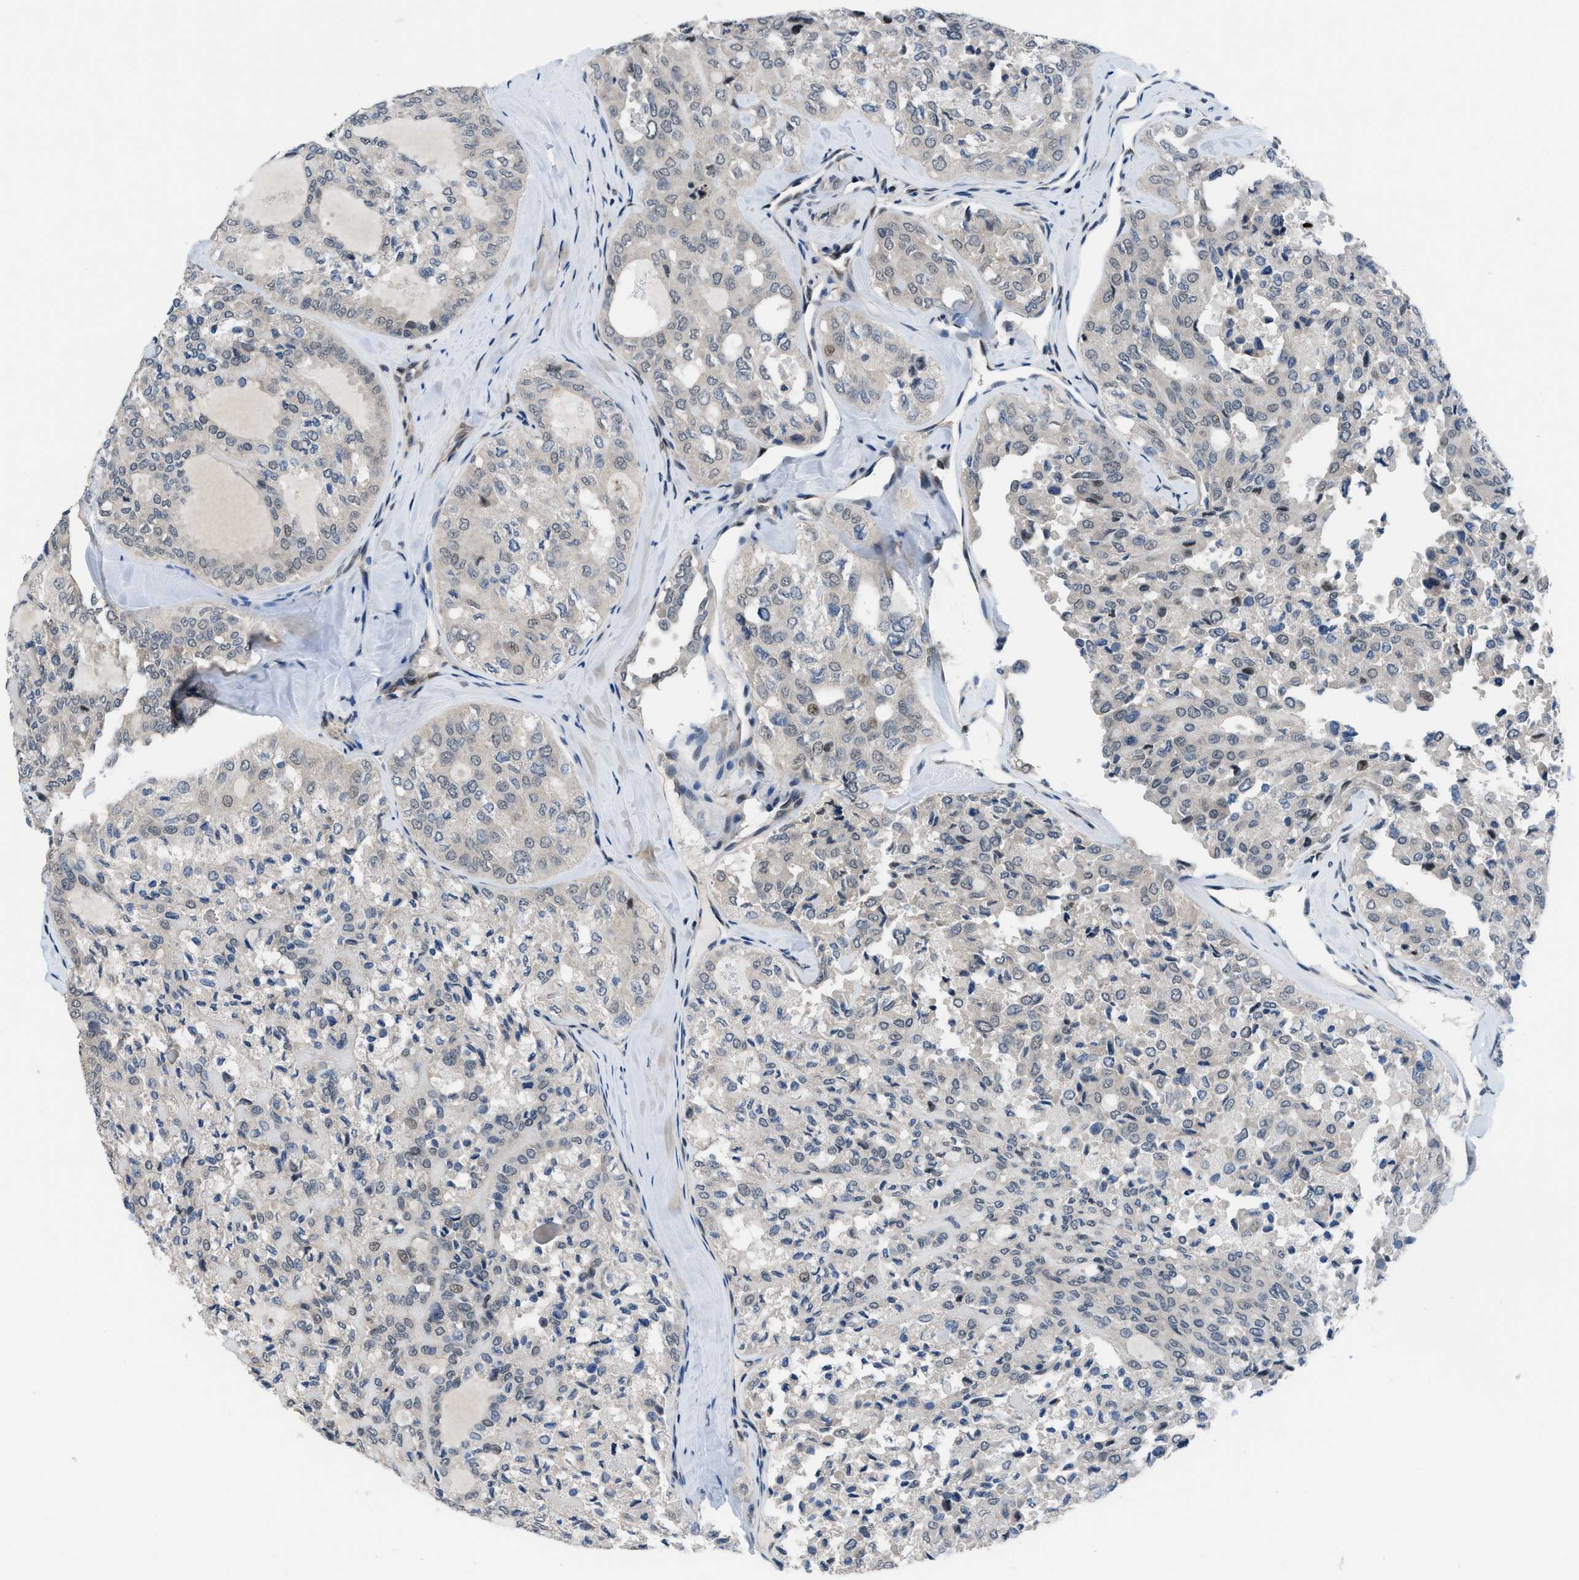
{"staining": {"intensity": "weak", "quantity": "<25%", "location": "nuclear"}, "tissue": "thyroid cancer", "cell_type": "Tumor cells", "image_type": "cancer", "snomed": [{"axis": "morphology", "description": "Follicular adenoma carcinoma, NOS"}, {"axis": "topography", "description": "Thyroid gland"}], "caption": "Human thyroid cancer (follicular adenoma carcinoma) stained for a protein using immunohistochemistry (IHC) demonstrates no expression in tumor cells.", "gene": "SETD5", "patient": {"sex": "male", "age": 75}}